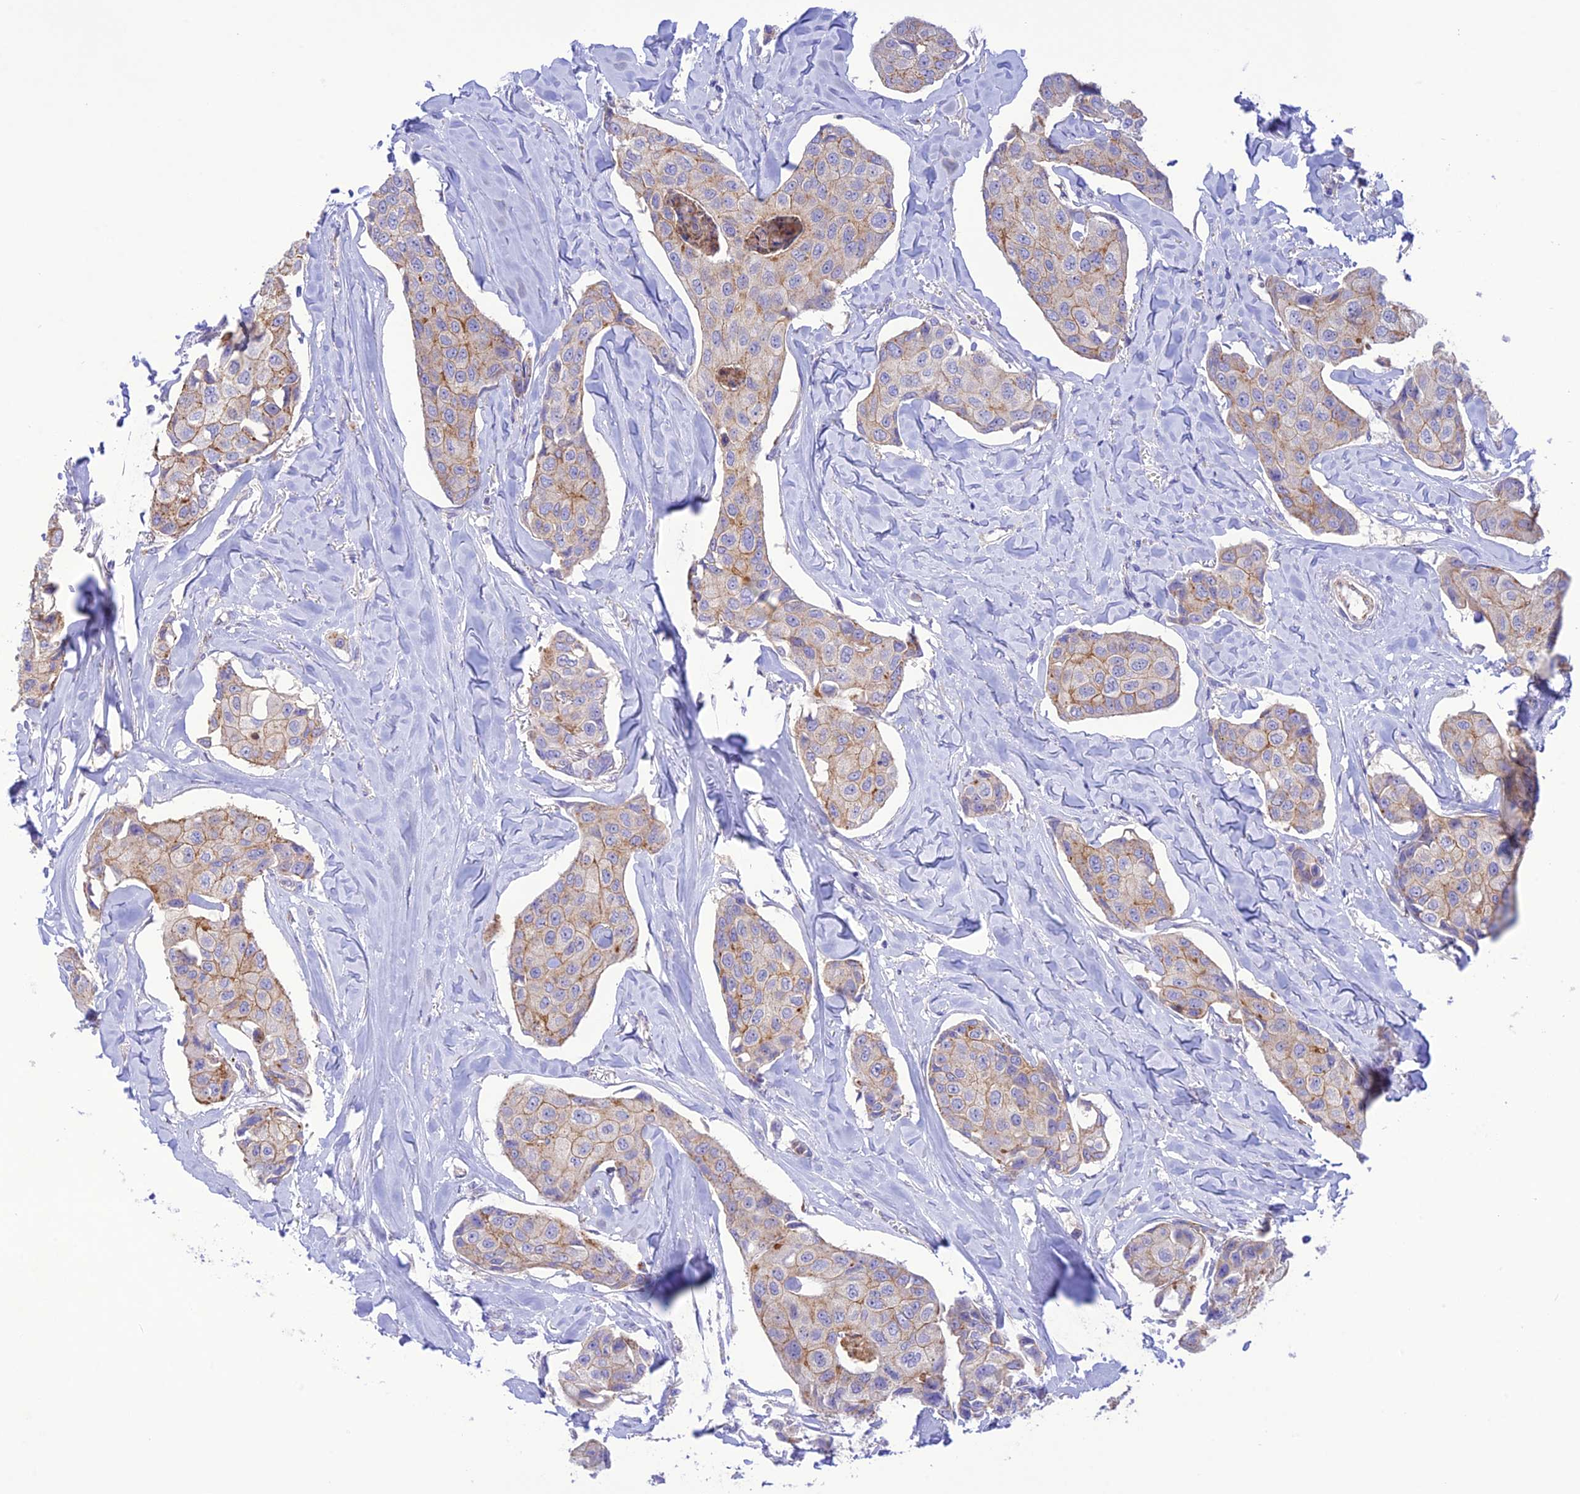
{"staining": {"intensity": "weak", "quantity": "<25%", "location": "cytoplasmic/membranous"}, "tissue": "breast cancer", "cell_type": "Tumor cells", "image_type": "cancer", "snomed": [{"axis": "morphology", "description": "Duct carcinoma"}, {"axis": "topography", "description": "Breast"}], "caption": "Breast invasive ductal carcinoma stained for a protein using immunohistochemistry (IHC) reveals no staining tumor cells.", "gene": "CHSY3", "patient": {"sex": "female", "age": 80}}